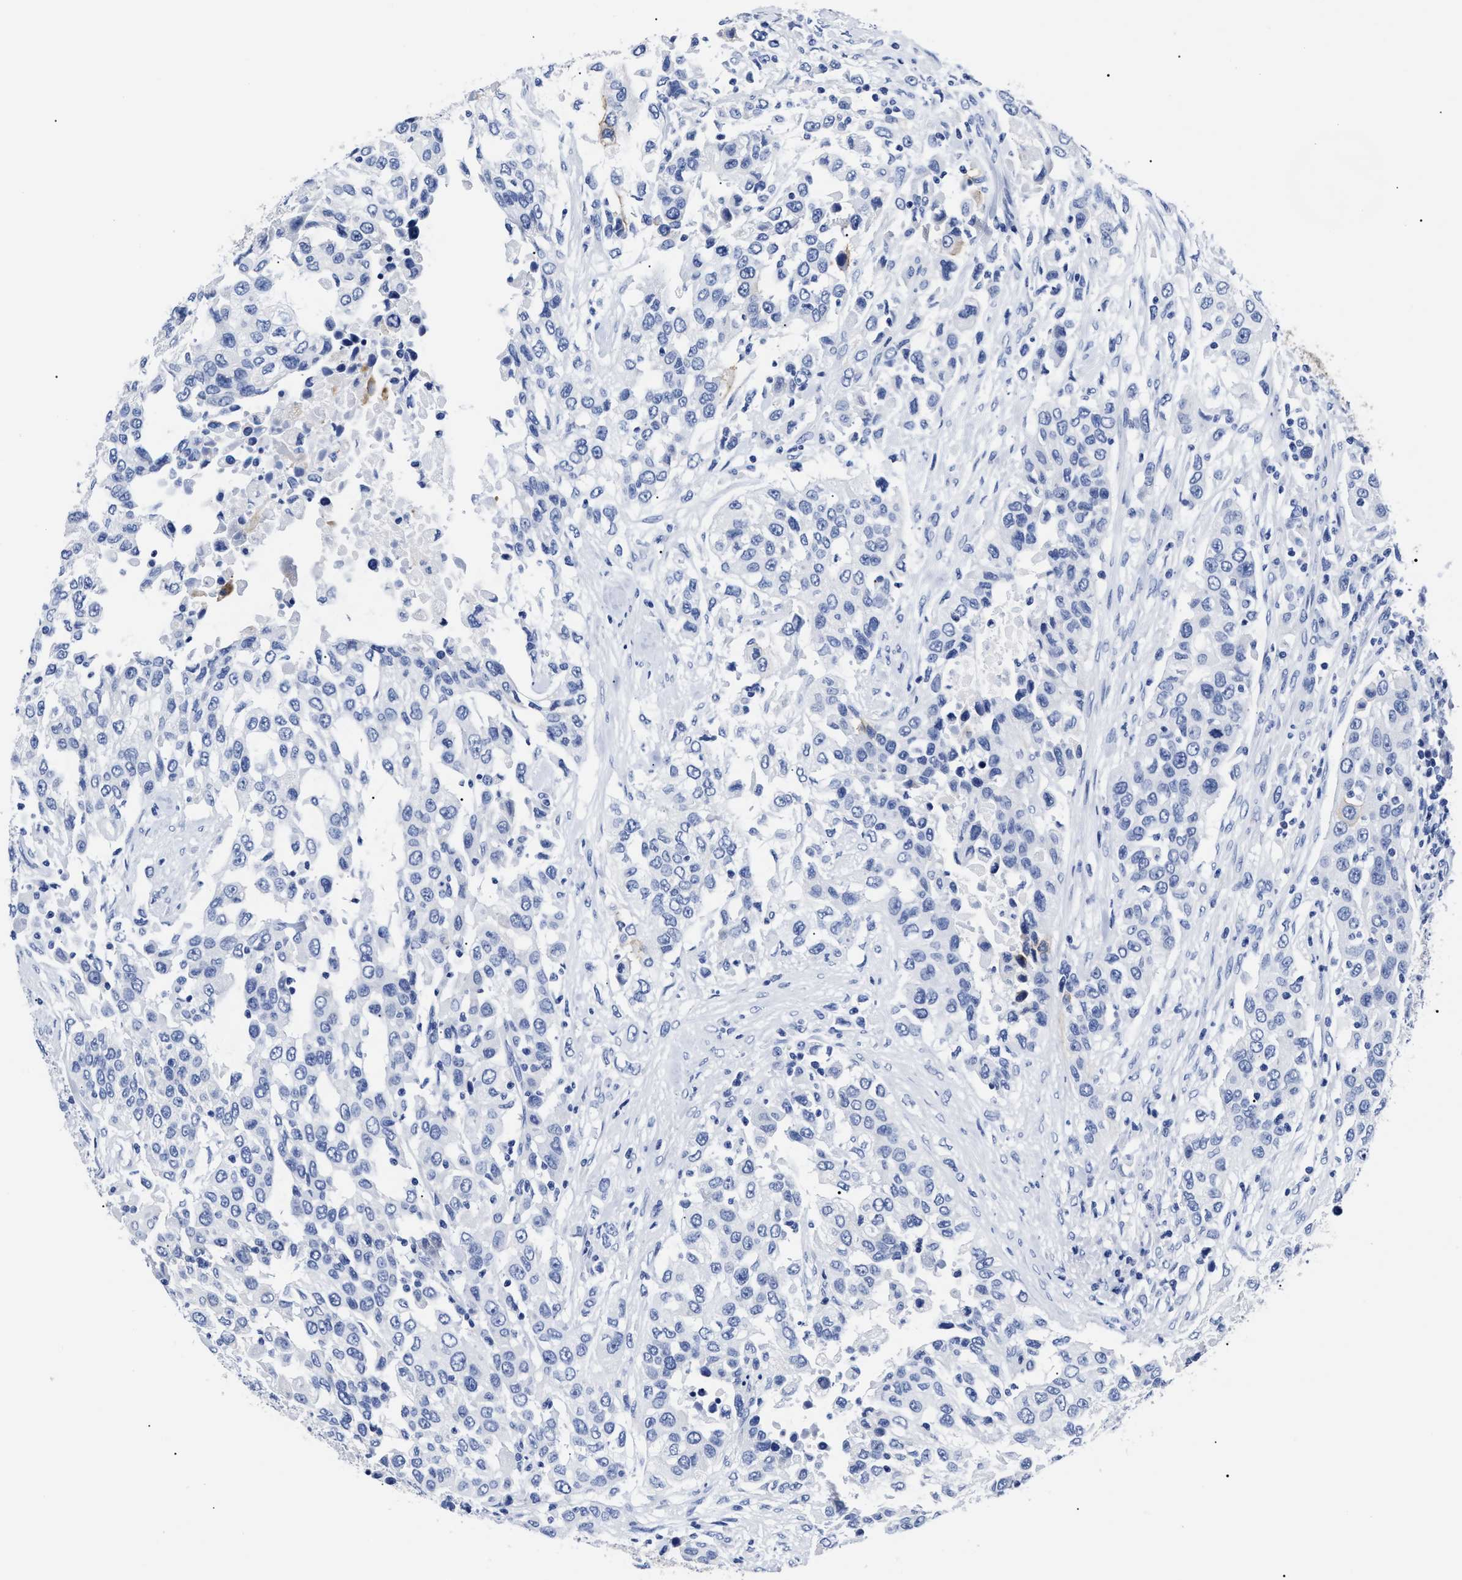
{"staining": {"intensity": "negative", "quantity": "none", "location": "none"}, "tissue": "urothelial cancer", "cell_type": "Tumor cells", "image_type": "cancer", "snomed": [{"axis": "morphology", "description": "Urothelial carcinoma, High grade"}, {"axis": "topography", "description": "Urinary bladder"}], "caption": "High magnification brightfield microscopy of urothelial cancer stained with DAB (3,3'-diaminobenzidine) (brown) and counterstained with hematoxylin (blue): tumor cells show no significant positivity.", "gene": "ALPG", "patient": {"sex": "female", "age": 80}}